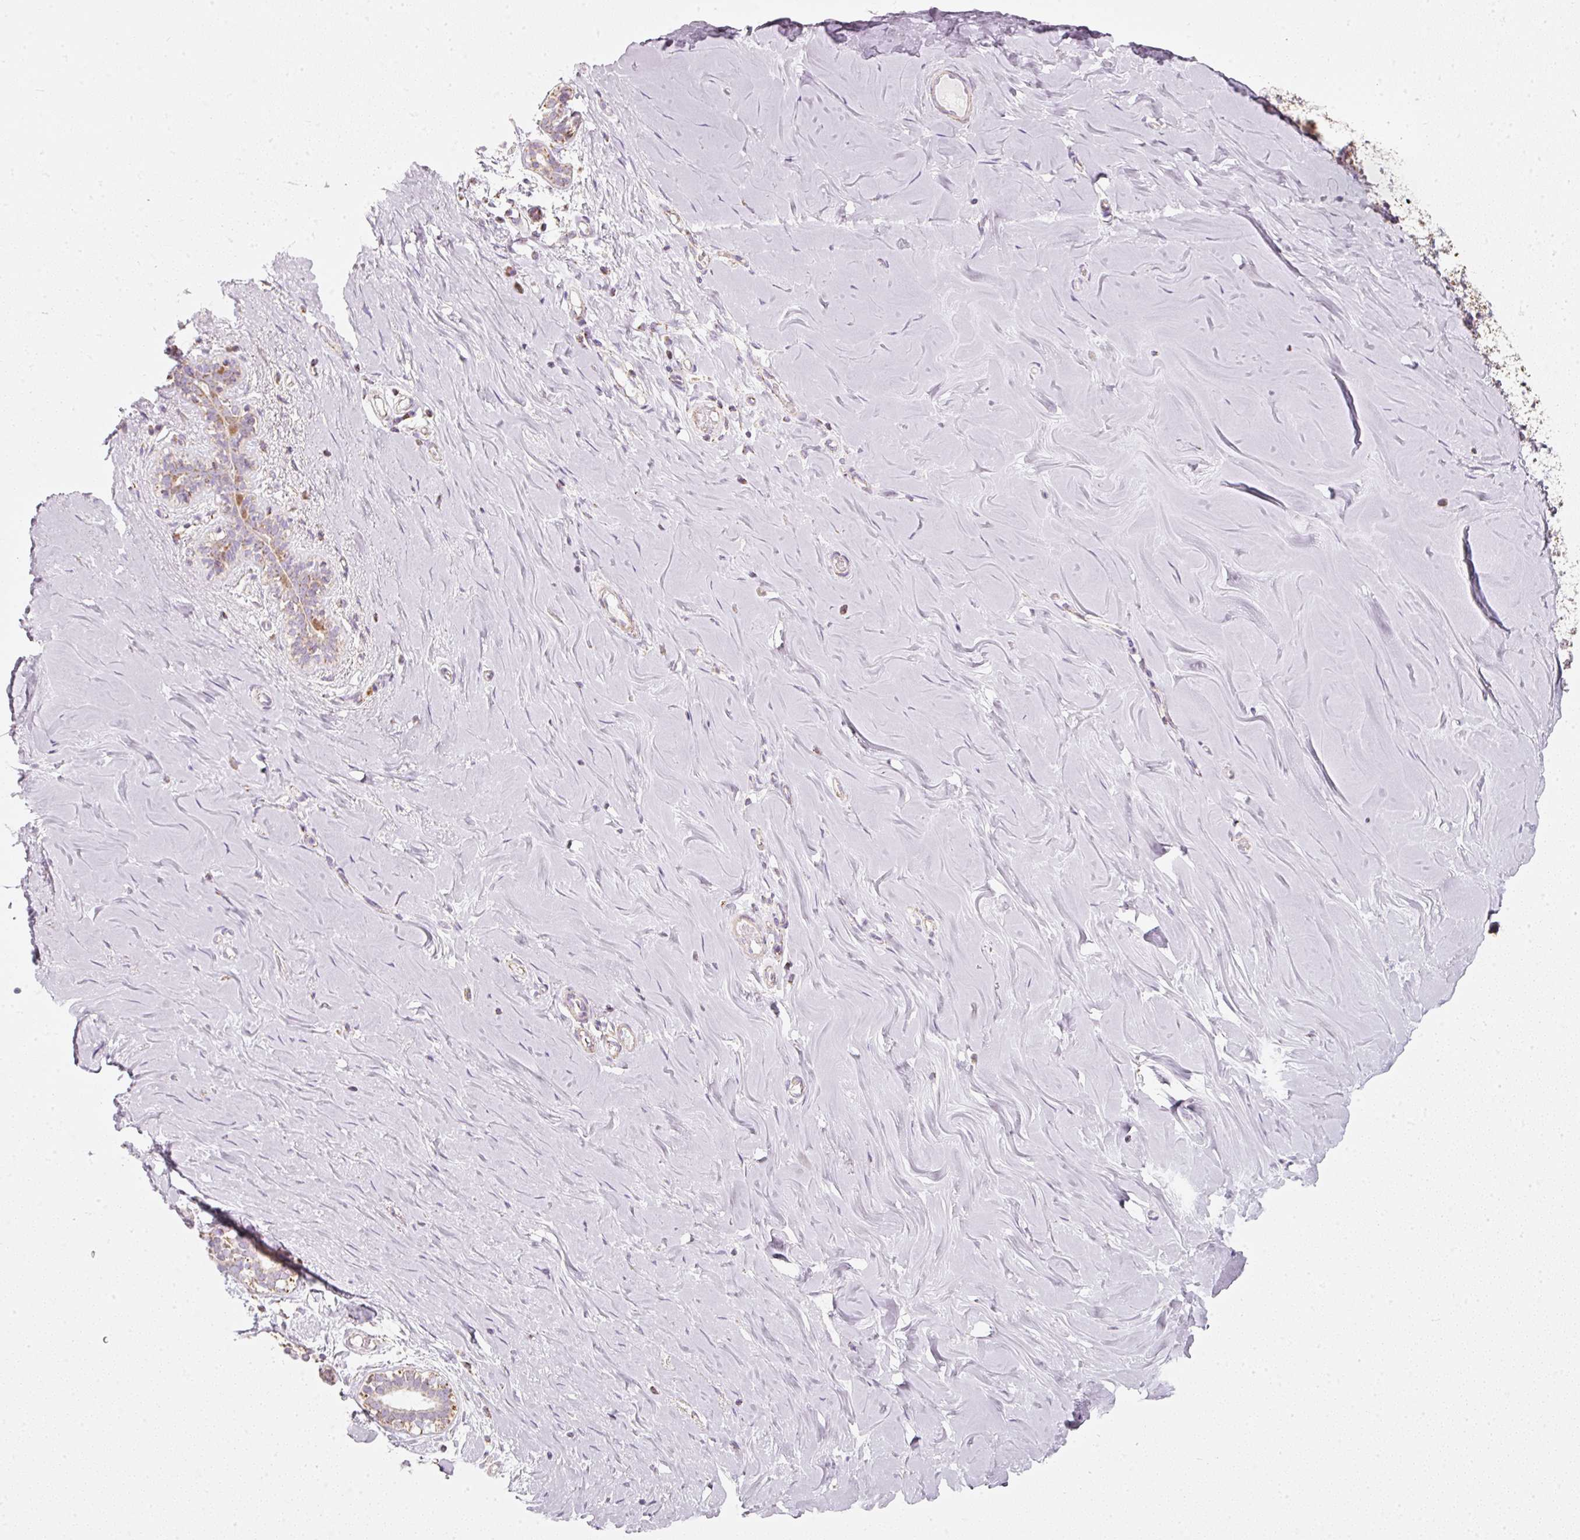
{"staining": {"intensity": "negative", "quantity": "none", "location": "none"}, "tissue": "breast", "cell_type": "Adipocytes", "image_type": "normal", "snomed": [{"axis": "morphology", "description": "Normal tissue, NOS"}, {"axis": "topography", "description": "Breast"}], "caption": "The image demonstrates no significant expression in adipocytes of breast. Brightfield microscopy of immunohistochemistry (IHC) stained with DAB (brown) and hematoxylin (blue), captured at high magnification.", "gene": "DUT", "patient": {"sex": "female", "age": 27}}